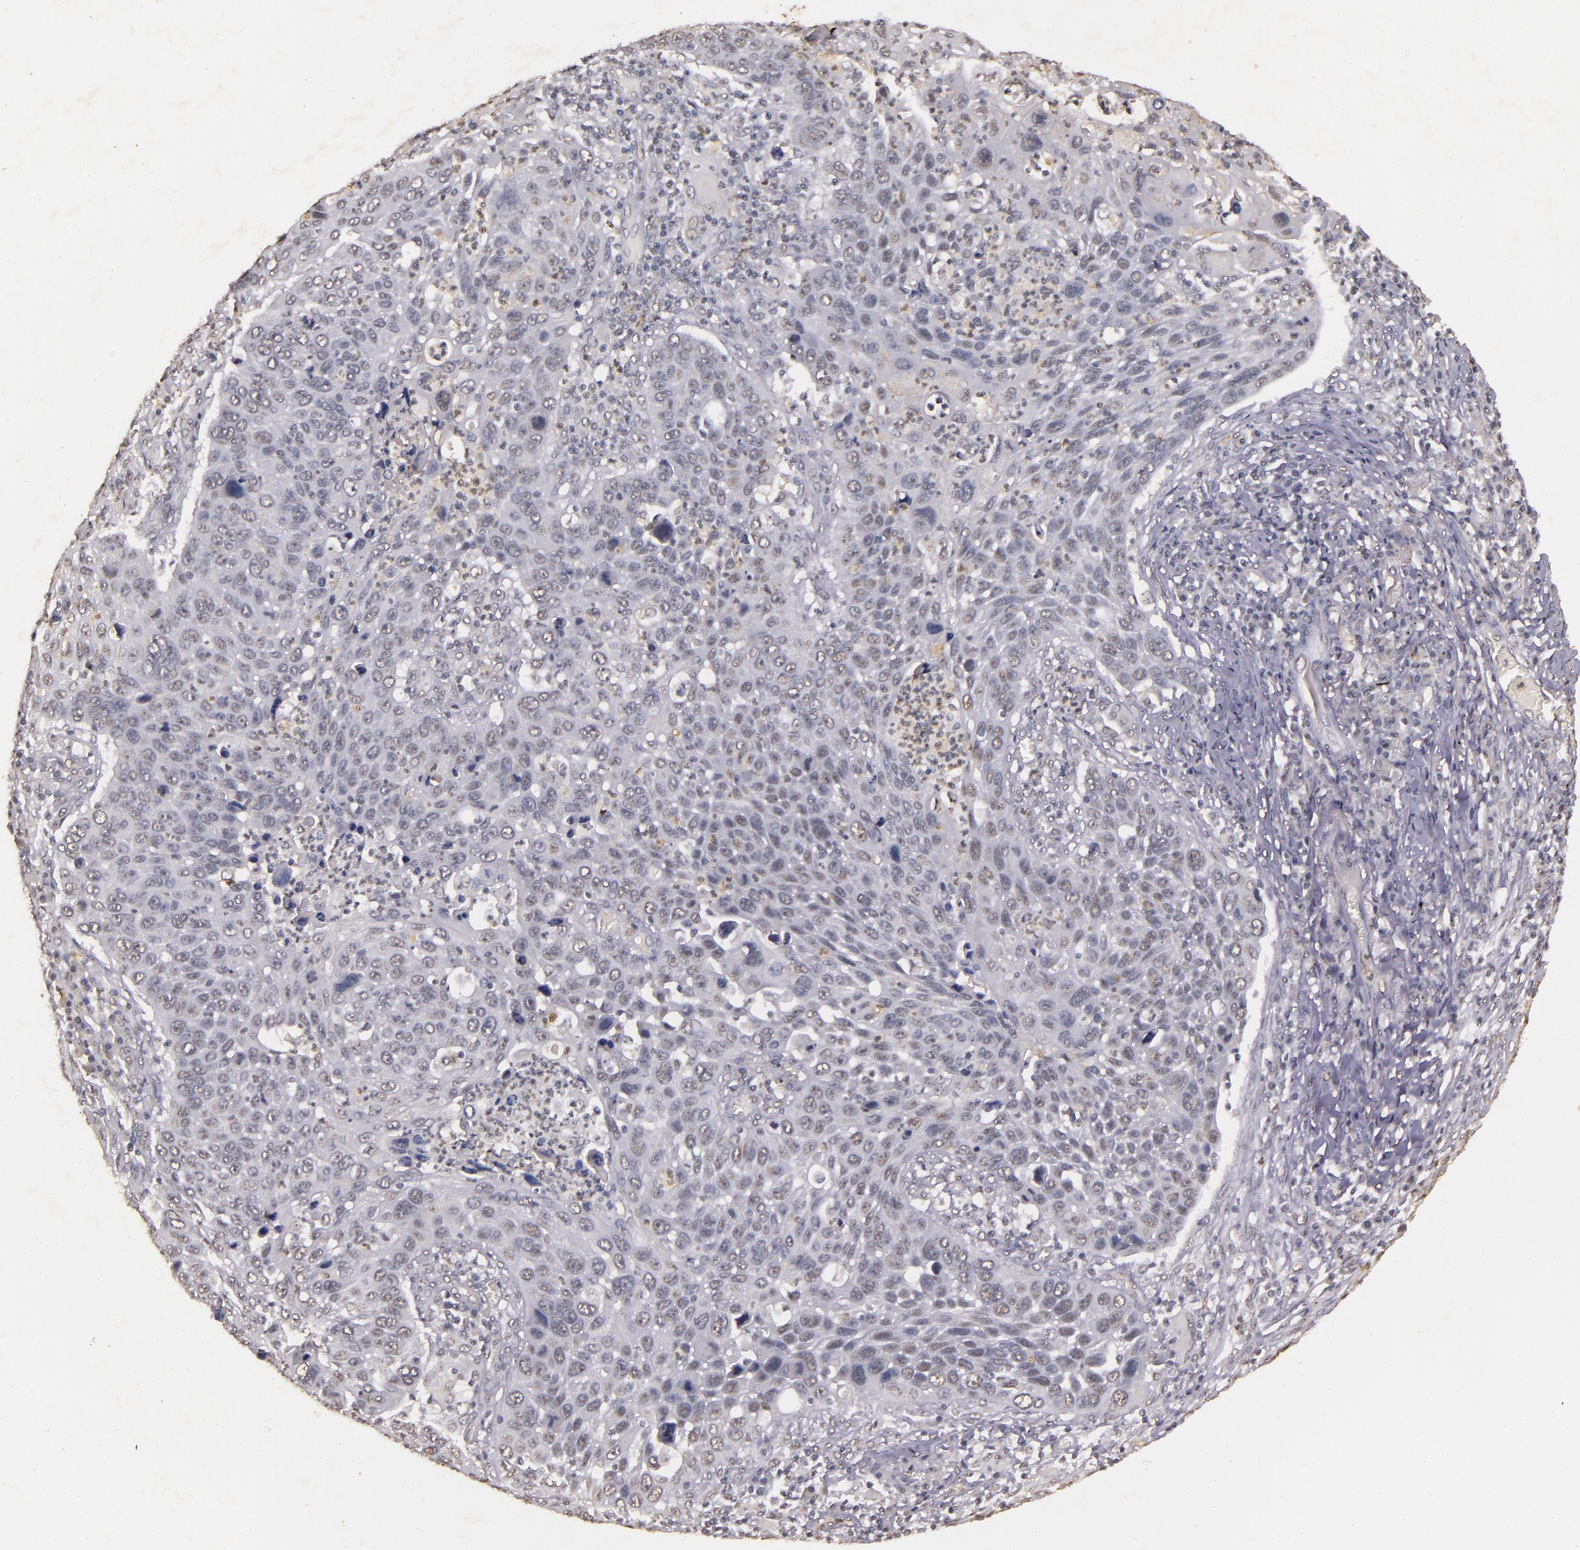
{"staining": {"intensity": "weak", "quantity": "<25%", "location": "nuclear"}, "tissue": "lung cancer", "cell_type": "Tumor cells", "image_type": "cancer", "snomed": [{"axis": "morphology", "description": "Squamous cell carcinoma, NOS"}, {"axis": "topography", "description": "Lung"}], "caption": "Micrograph shows no significant protein expression in tumor cells of lung cancer.", "gene": "CBX3", "patient": {"sex": "male", "age": 68}}